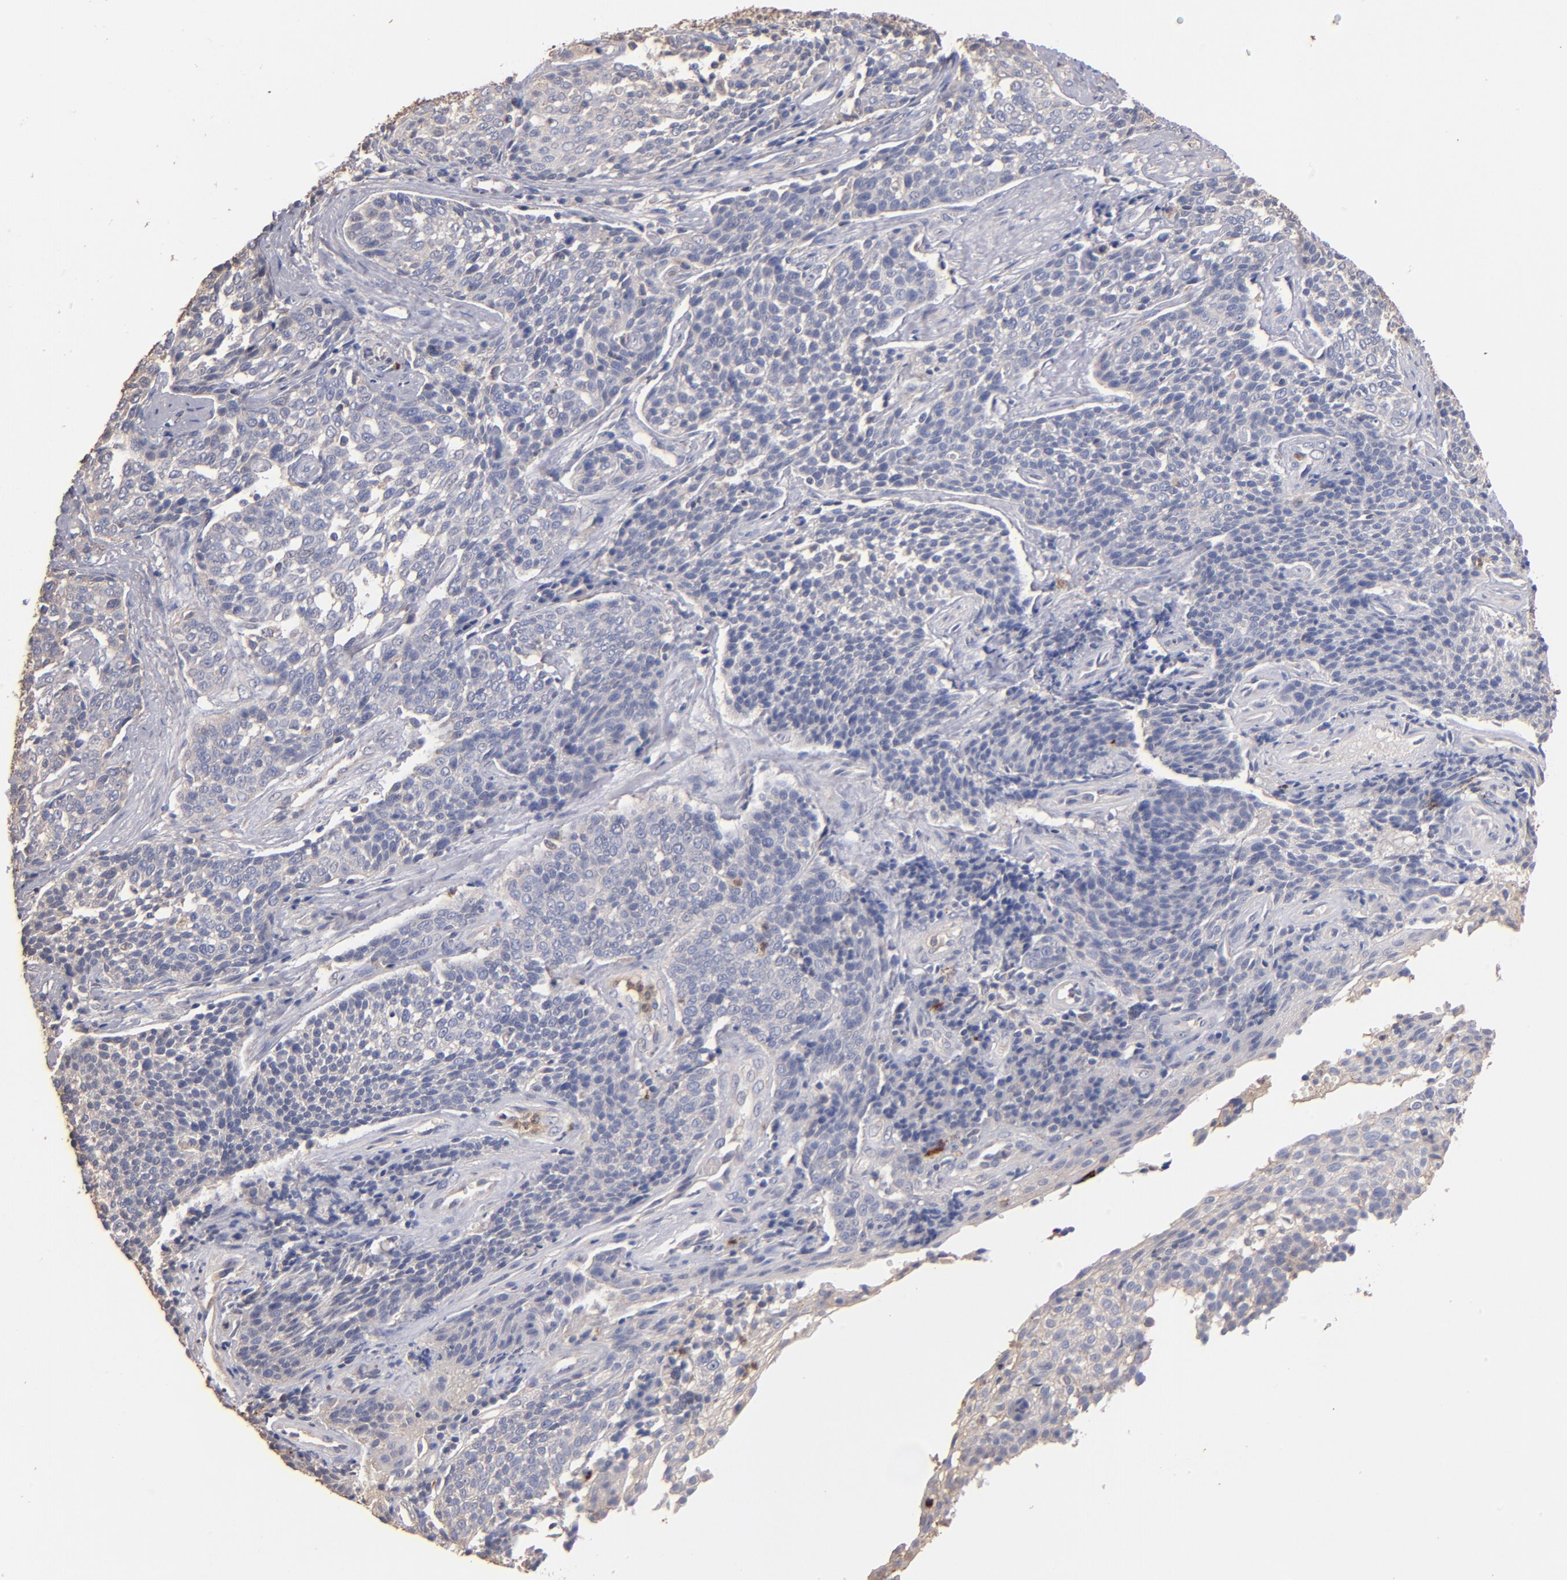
{"staining": {"intensity": "negative", "quantity": "none", "location": "none"}, "tissue": "cervical cancer", "cell_type": "Tumor cells", "image_type": "cancer", "snomed": [{"axis": "morphology", "description": "Squamous cell carcinoma, NOS"}, {"axis": "topography", "description": "Cervix"}], "caption": "Immunohistochemistry histopathology image of neoplastic tissue: human cervical cancer stained with DAB (3,3'-diaminobenzidine) displays no significant protein positivity in tumor cells. Nuclei are stained in blue.", "gene": "RO60", "patient": {"sex": "female", "age": 34}}